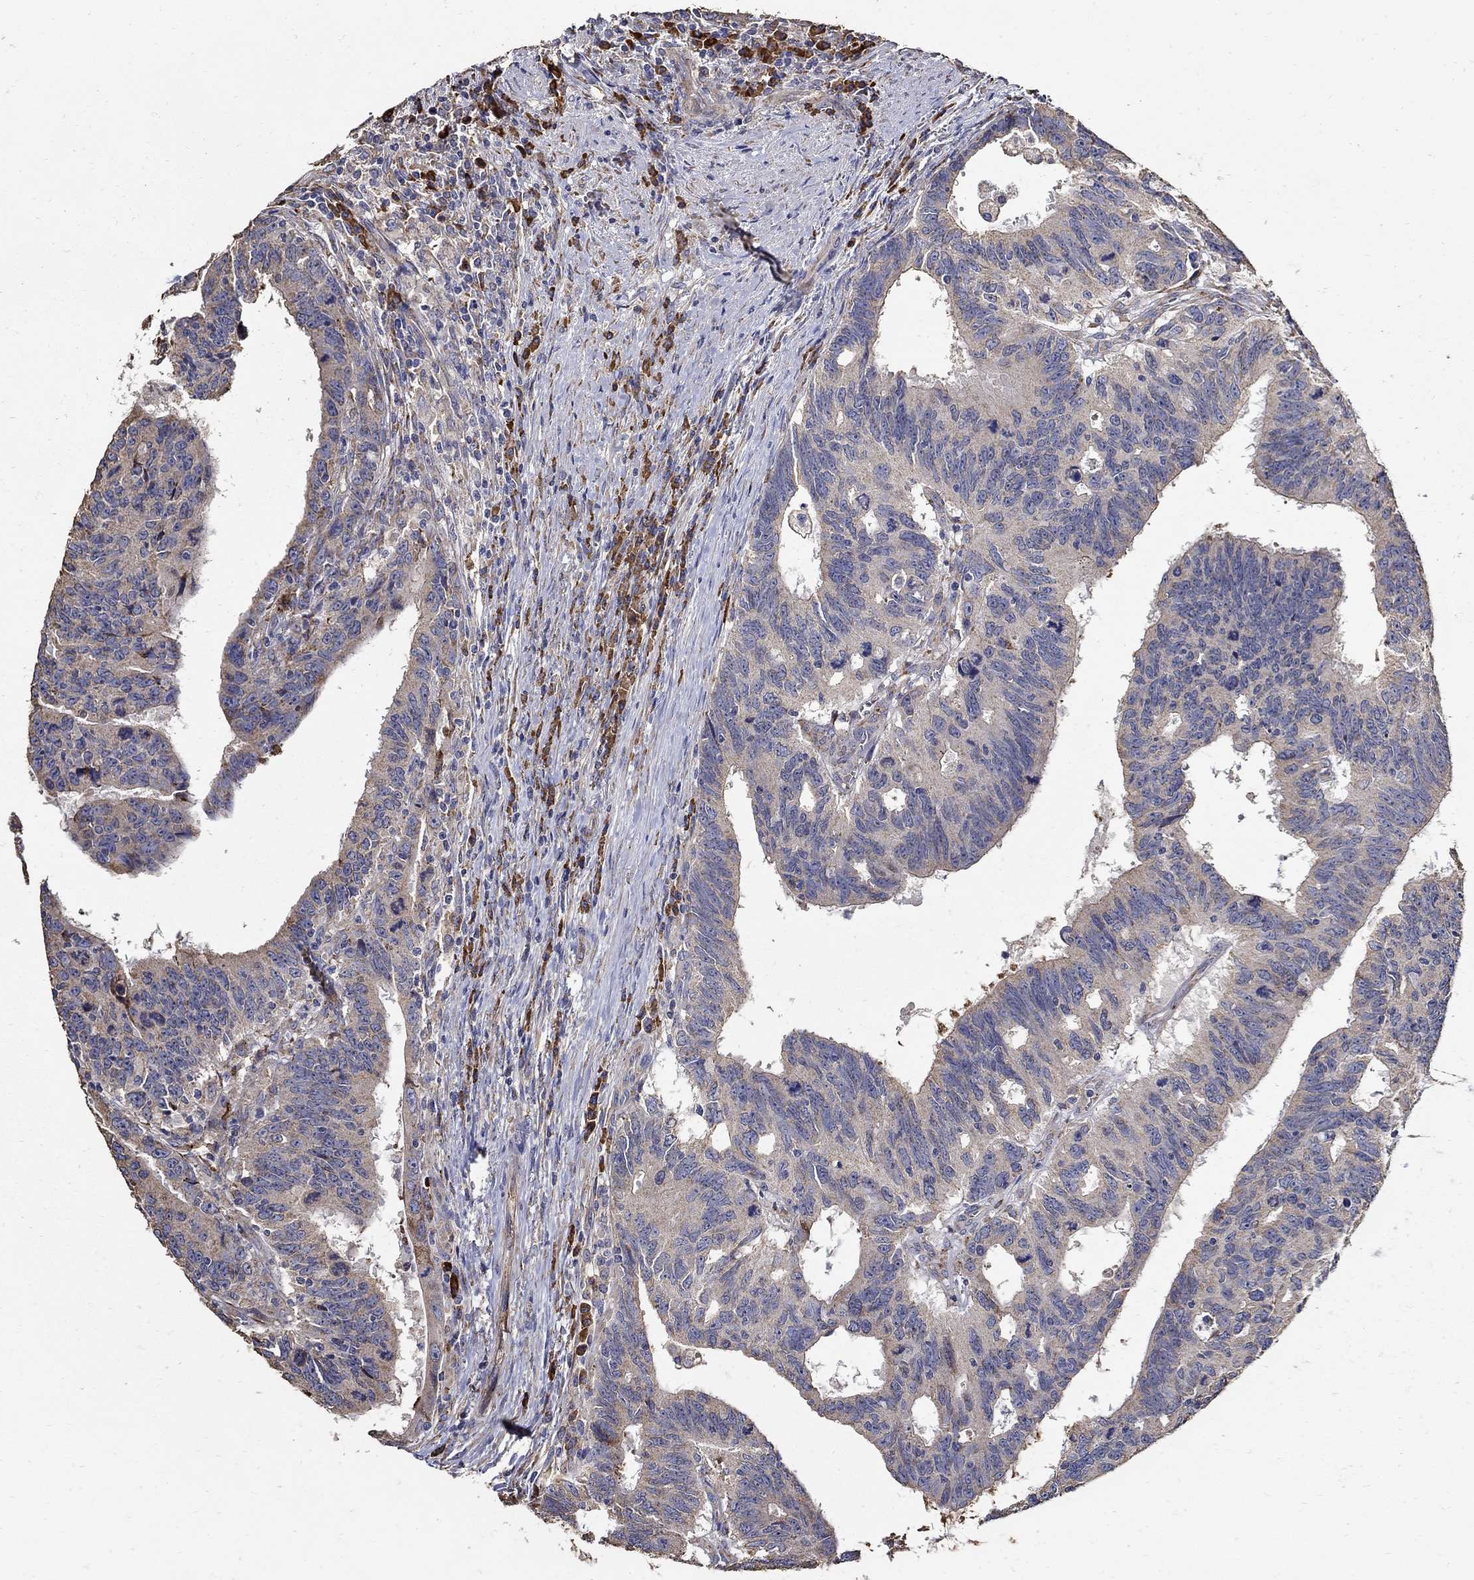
{"staining": {"intensity": "weak", "quantity": ">75%", "location": "cytoplasmic/membranous"}, "tissue": "colorectal cancer", "cell_type": "Tumor cells", "image_type": "cancer", "snomed": [{"axis": "morphology", "description": "Adenocarcinoma, NOS"}, {"axis": "topography", "description": "Colon"}], "caption": "There is low levels of weak cytoplasmic/membranous positivity in tumor cells of adenocarcinoma (colorectal), as demonstrated by immunohistochemical staining (brown color).", "gene": "EMILIN3", "patient": {"sex": "female", "age": 77}}